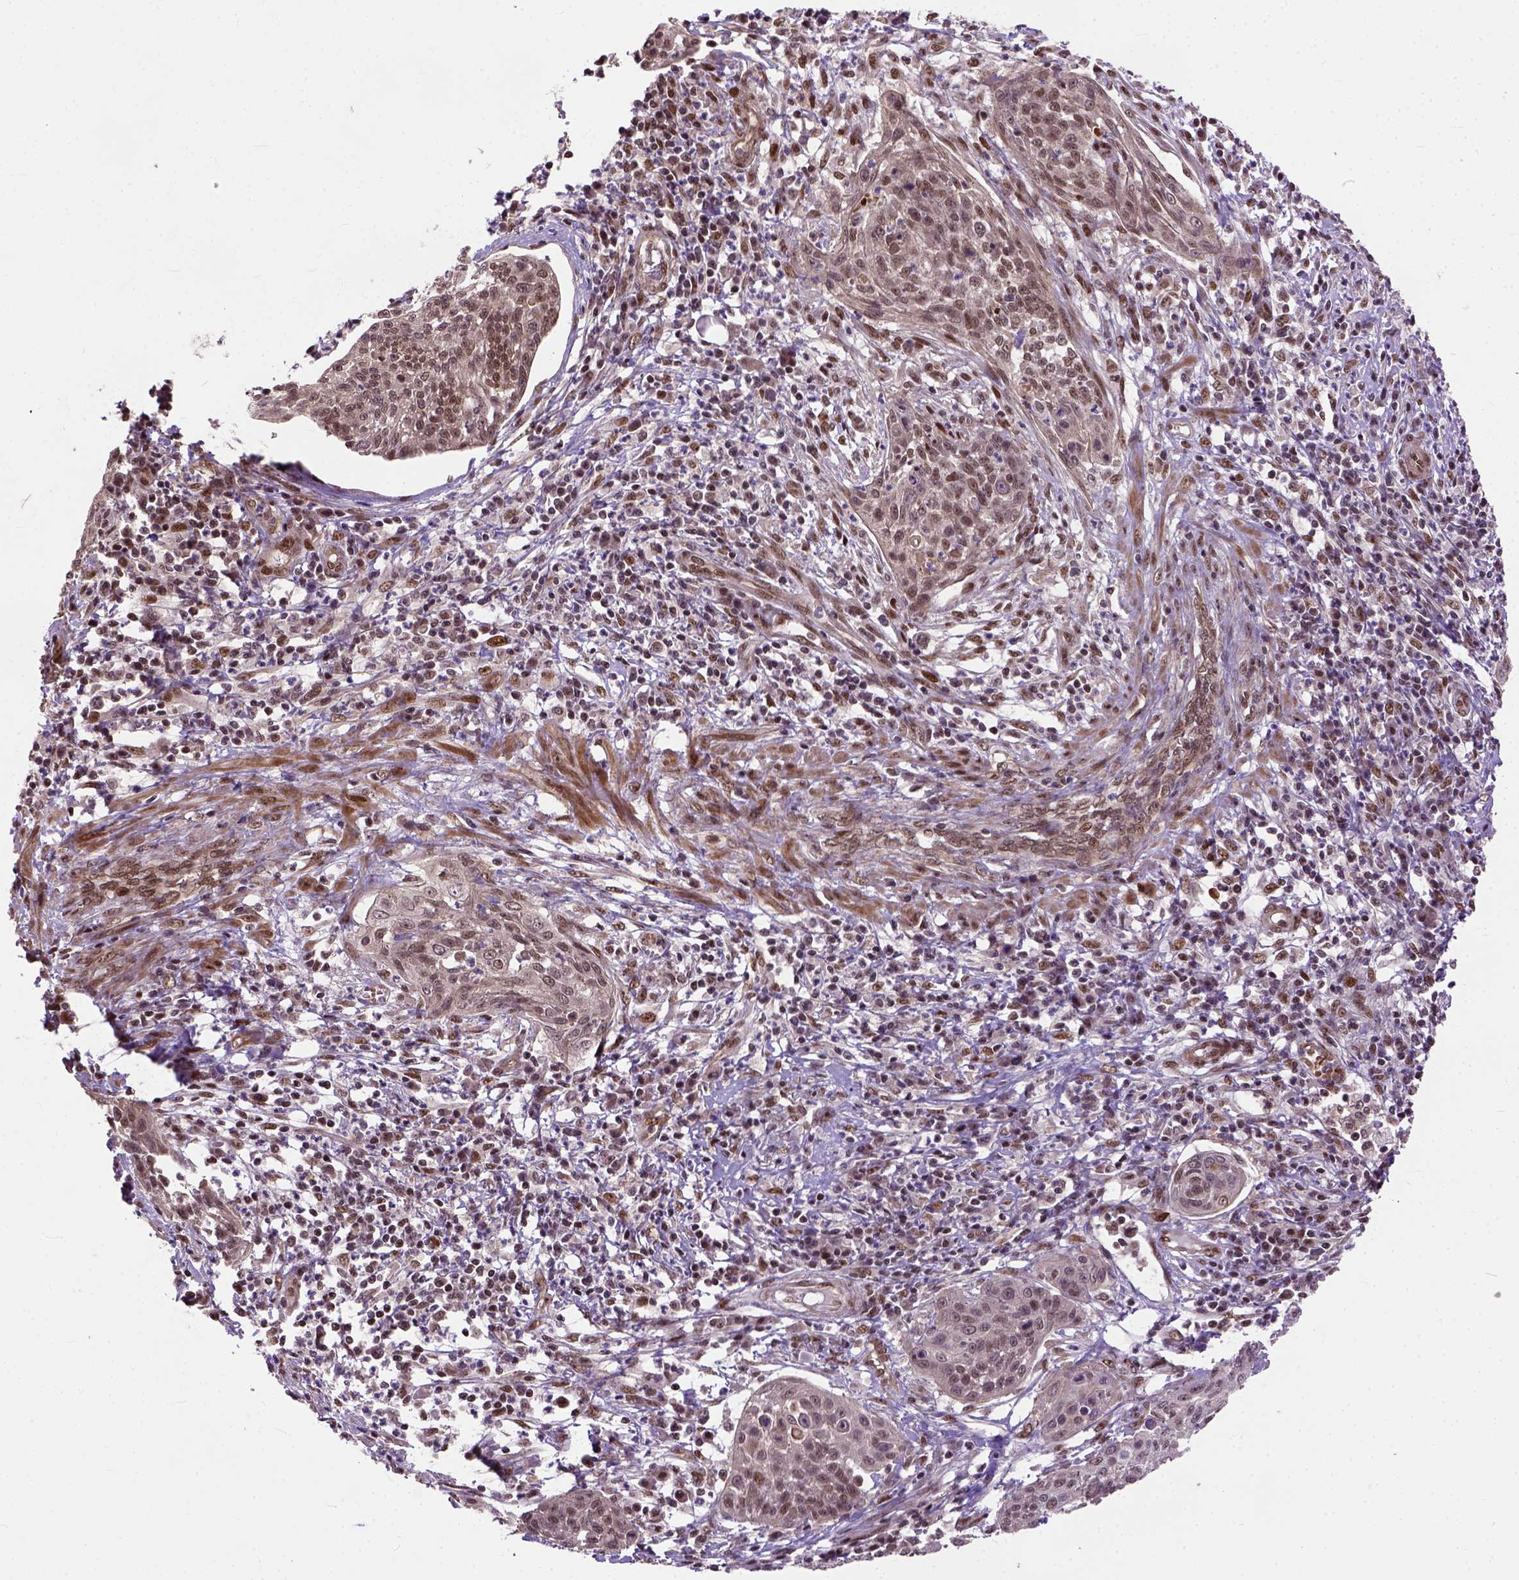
{"staining": {"intensity": "moderate", "quantity": ">75%", "location": "nuclear"}, "tissue": "cervical cancer", "cell_type": "Tumor cells", "image_type": "cancer", "snomed": [{"axis": "morphology", "description": "Squamous cell carcinoma, NOS"}, {"axis": "topography", "description": "Cervix"}], "caption": "Squamous cell carcinoma (cervical) stained with a protein marker displays moderate staining in tumor cells.", "gene": "ZNF630", "patient": {"sex": "female", "age": 34}}